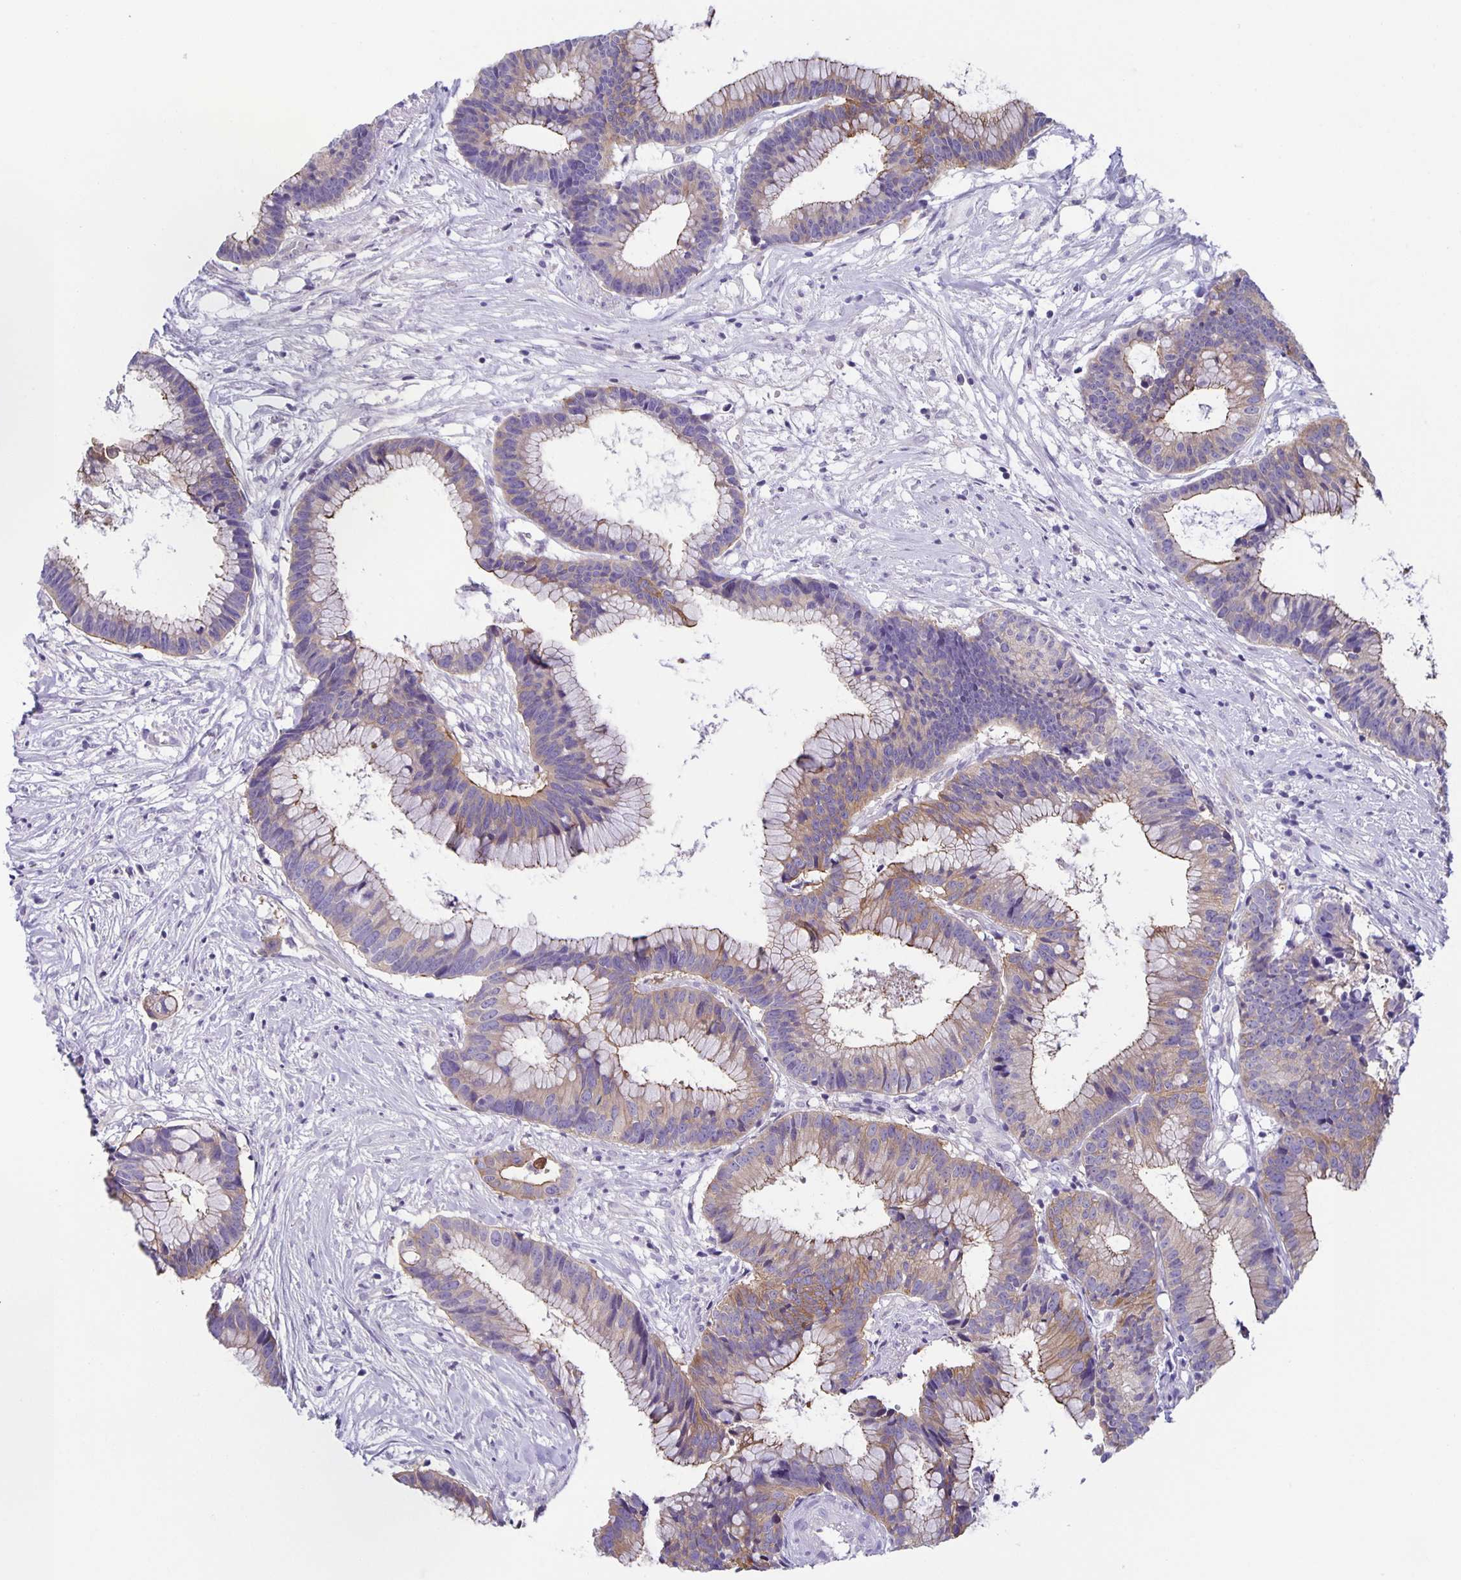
{"staining": {"intensity": "moderate", "quantity": "25%-75%", "location": "cytoplasmic/membranous"}, "tissue": "colorectal cancer", "cell_type": "Tumor cells", "image_type": "cancer", "snomed": [{"axis": "morphology", "description": "Adenocarcinoma, NOS"}, {"axis": "topography", "description": "Colon"}], "caption": "A histopathology image showing moderate cytoplasmic/membranous positivity in approximately 25%-75% of tumor cells in colorectal cancer (adenocarcinoma), as visualized by brown immunohistochemical staining.", "gene": "PTPN3", "patient": {"sex": "female", "age": 78}}